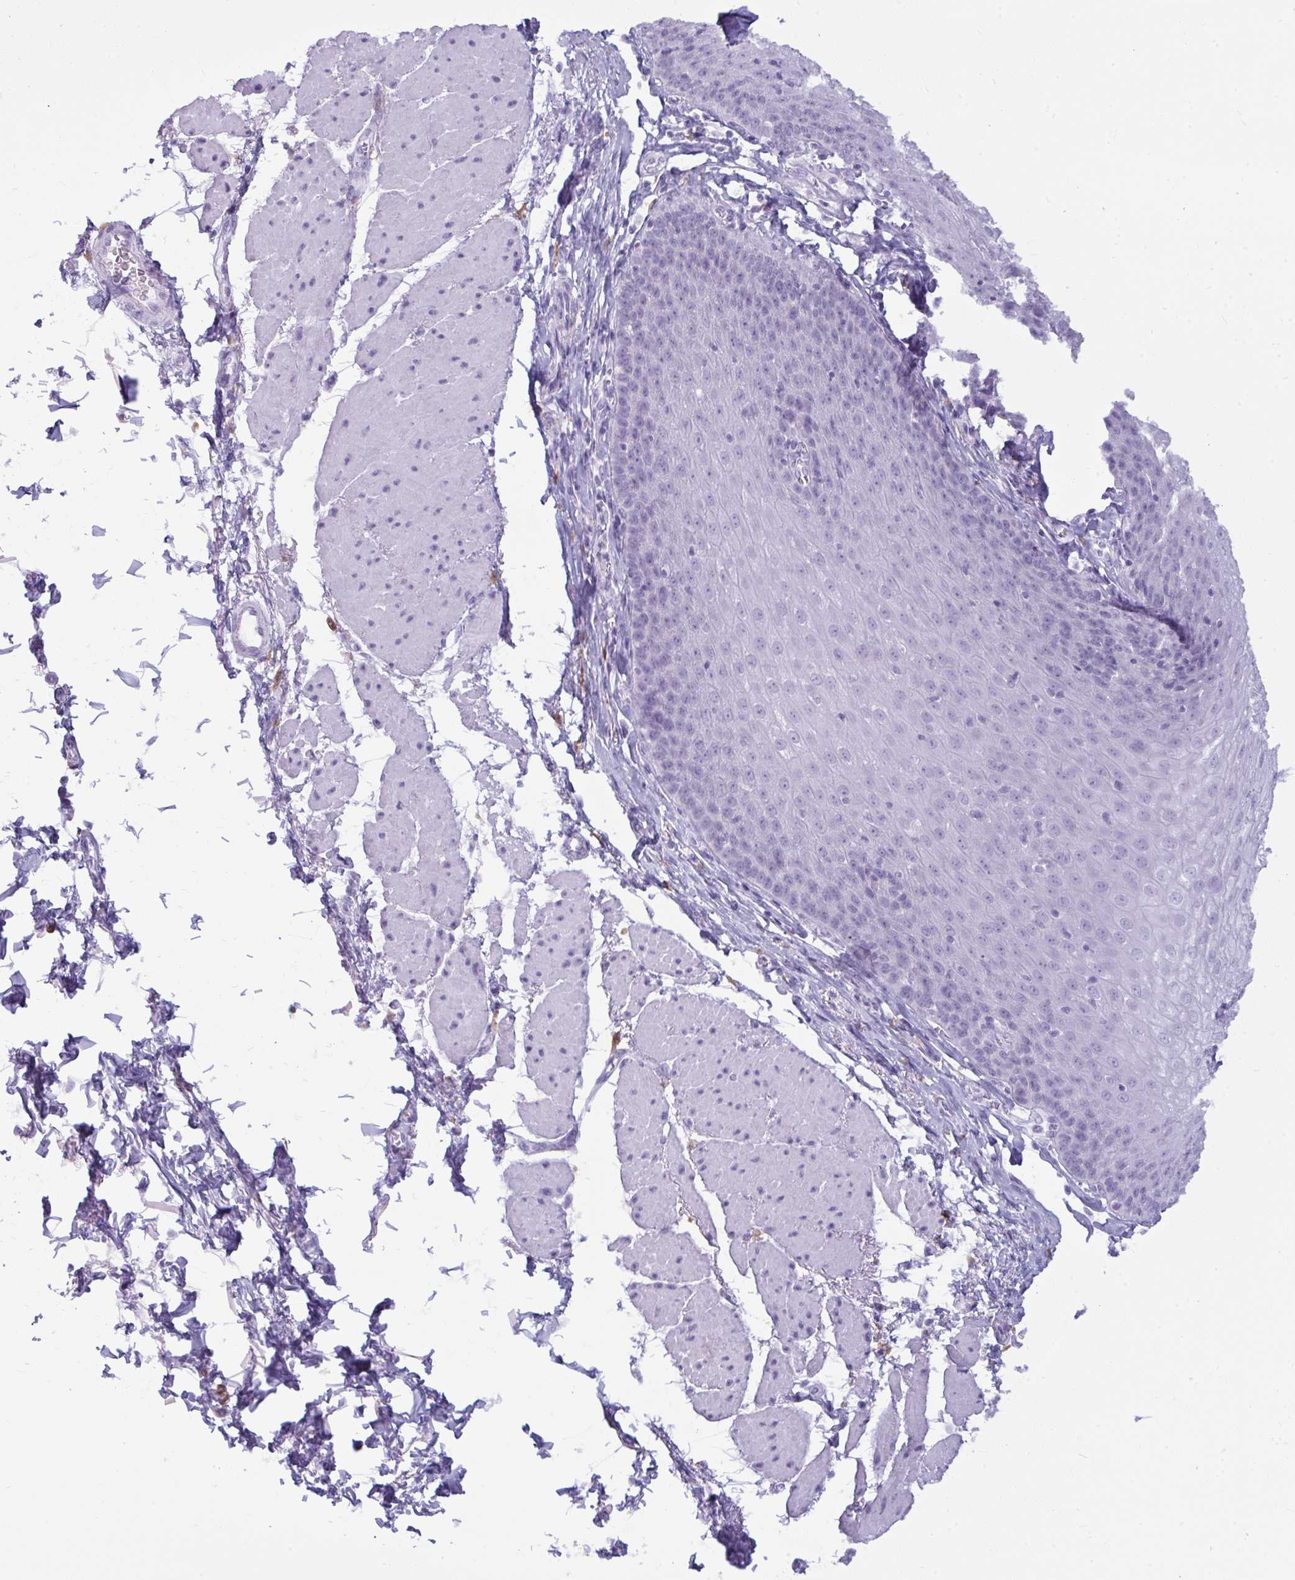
{"staining": {"intensity": "negative", "quantity": "none", "location": "none"}, "tissue": "esophagus", "cell_type": "Squamous epithelial cells", "image_type": "normal", "snomed": [{"axis": "morphology", "description": "Normal tissue, NOS"}, {"axis": "topography", "description": "Esophagus"}], "caption": "Squamous epithelial cells show no significant protein staining in benign esophagus. Nuclei are stained in blue.", "gene": "ANKRD60", "patient": {"sex": "female", "age": 81}}